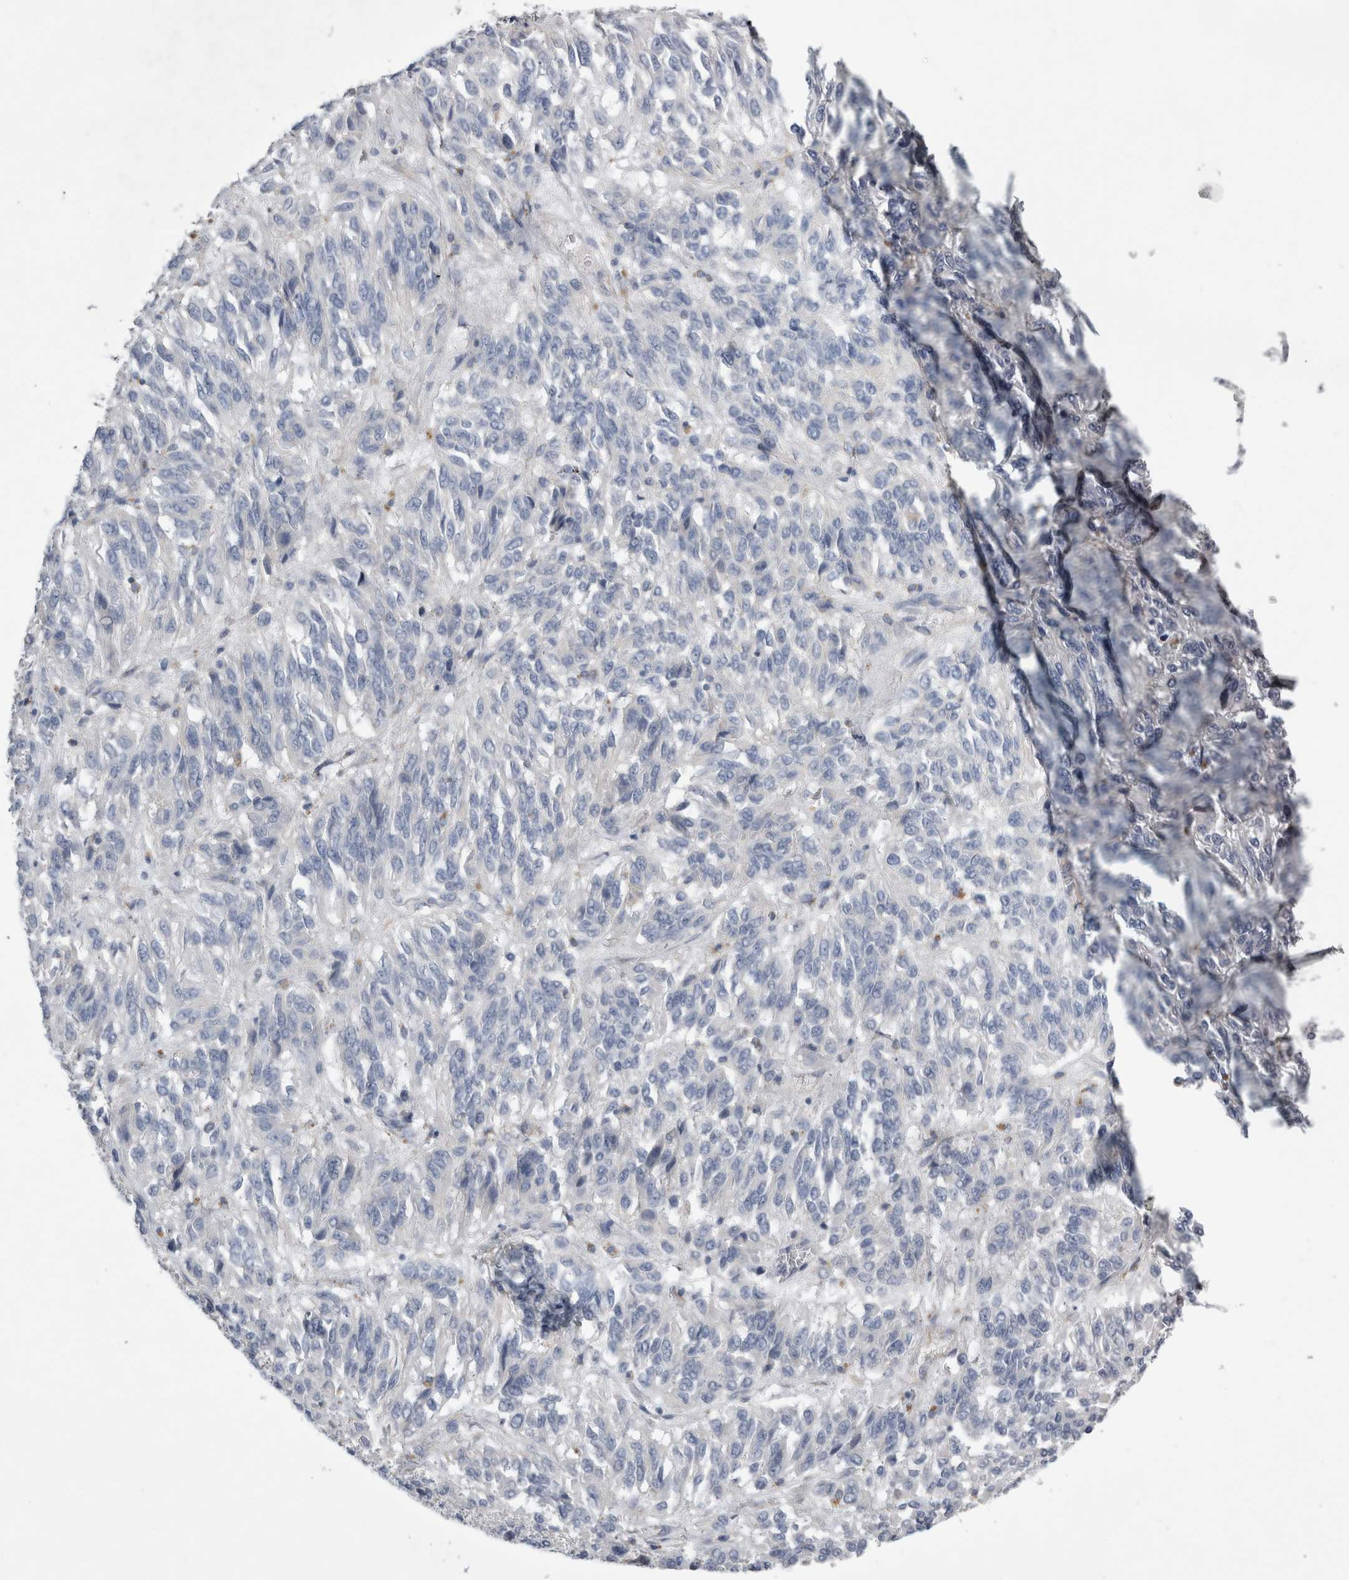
{"staining": {"intensity": "negative", "quantity": "none", "location": "none"}, "tissue": "melanoma", "cell_type": "Tumor cells", "image_type": "cancer", "snomed": [{"axis": "morphology", "description": "Malignant melanoma, Metastatic site"}, {"axis": "topography", "description": "Lung"}], "caption": "Immunohistochemistry (IHC) of human malignant melanoma (metastatic site) demonstrates no expression in tumor cells.", "gene": "STRADB", "patient": {"sex": "male", "age": 64}}